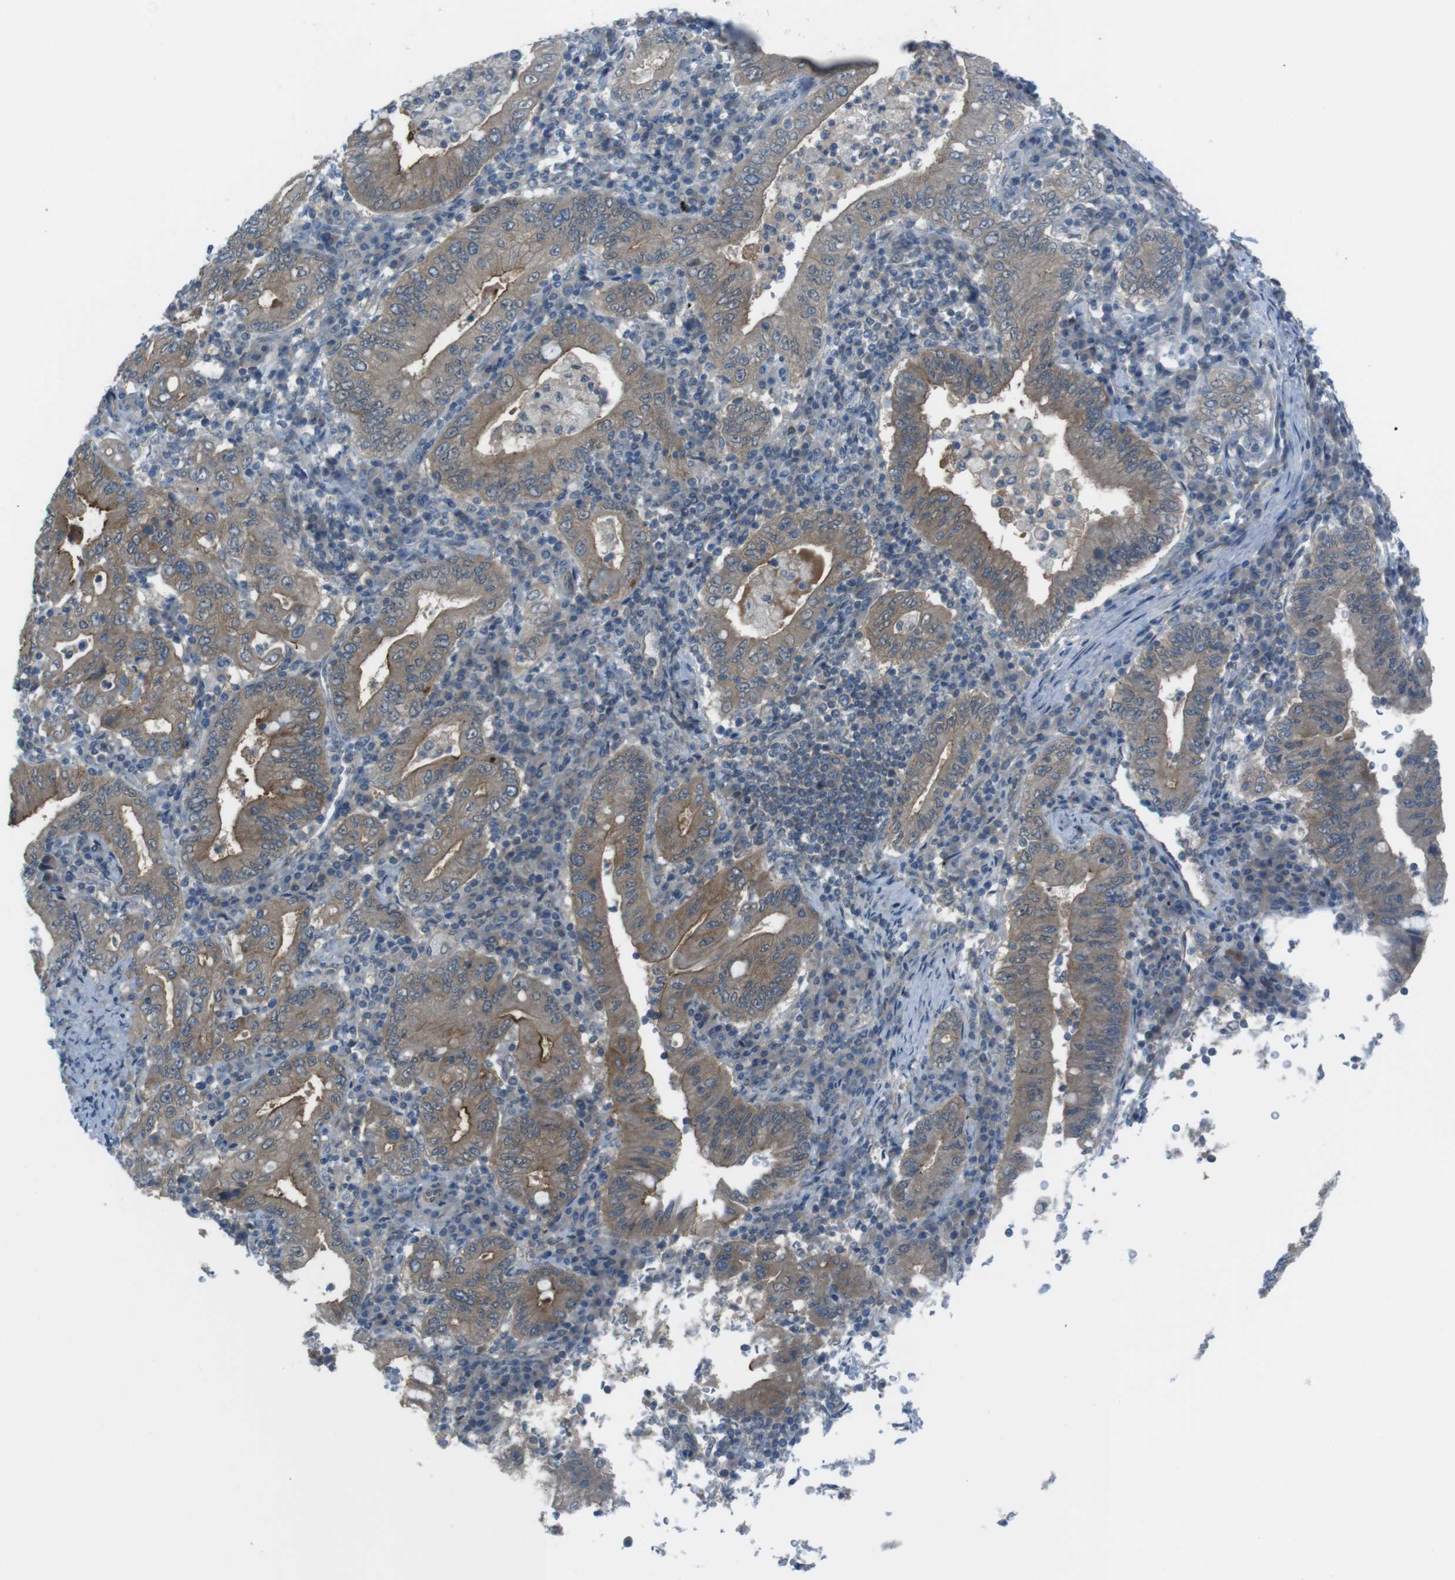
{"staining": {"intensity": "moderate", "quantity": ">75%", "location": "cytoplasmic/membranous"}, "tissue": "stomach cancer", "cell_type": "Tumor cells", "image_type": "cancer", "snomed": [{"axis": "morphology", "description": "Normal tissue, NOS"}, {"axis": "morphology", "description": "Adenocarcinoma, NOS"}, {"axis": "topography", "description": "Esophagus"}, {"axis": "topography", "description": "Stomach, upper"}, {"axis": "topography", "description": "Peripheral nerve tissue"}], "caption": "Immunohistochemistry (DAB) staining of human stomach cancer (adenocarcinoma) exhibits moderate cytoplasmic/membranous protein staining in approximately >75% of tumor cells. The staining was performed using DAB to visualize the protein expression in brown, while the nuclei were stained in blue with hematoxylin (Magnification: 20x).", "gene": "ZDHHC20", "patient": {"sex": "male", "age": 62}}